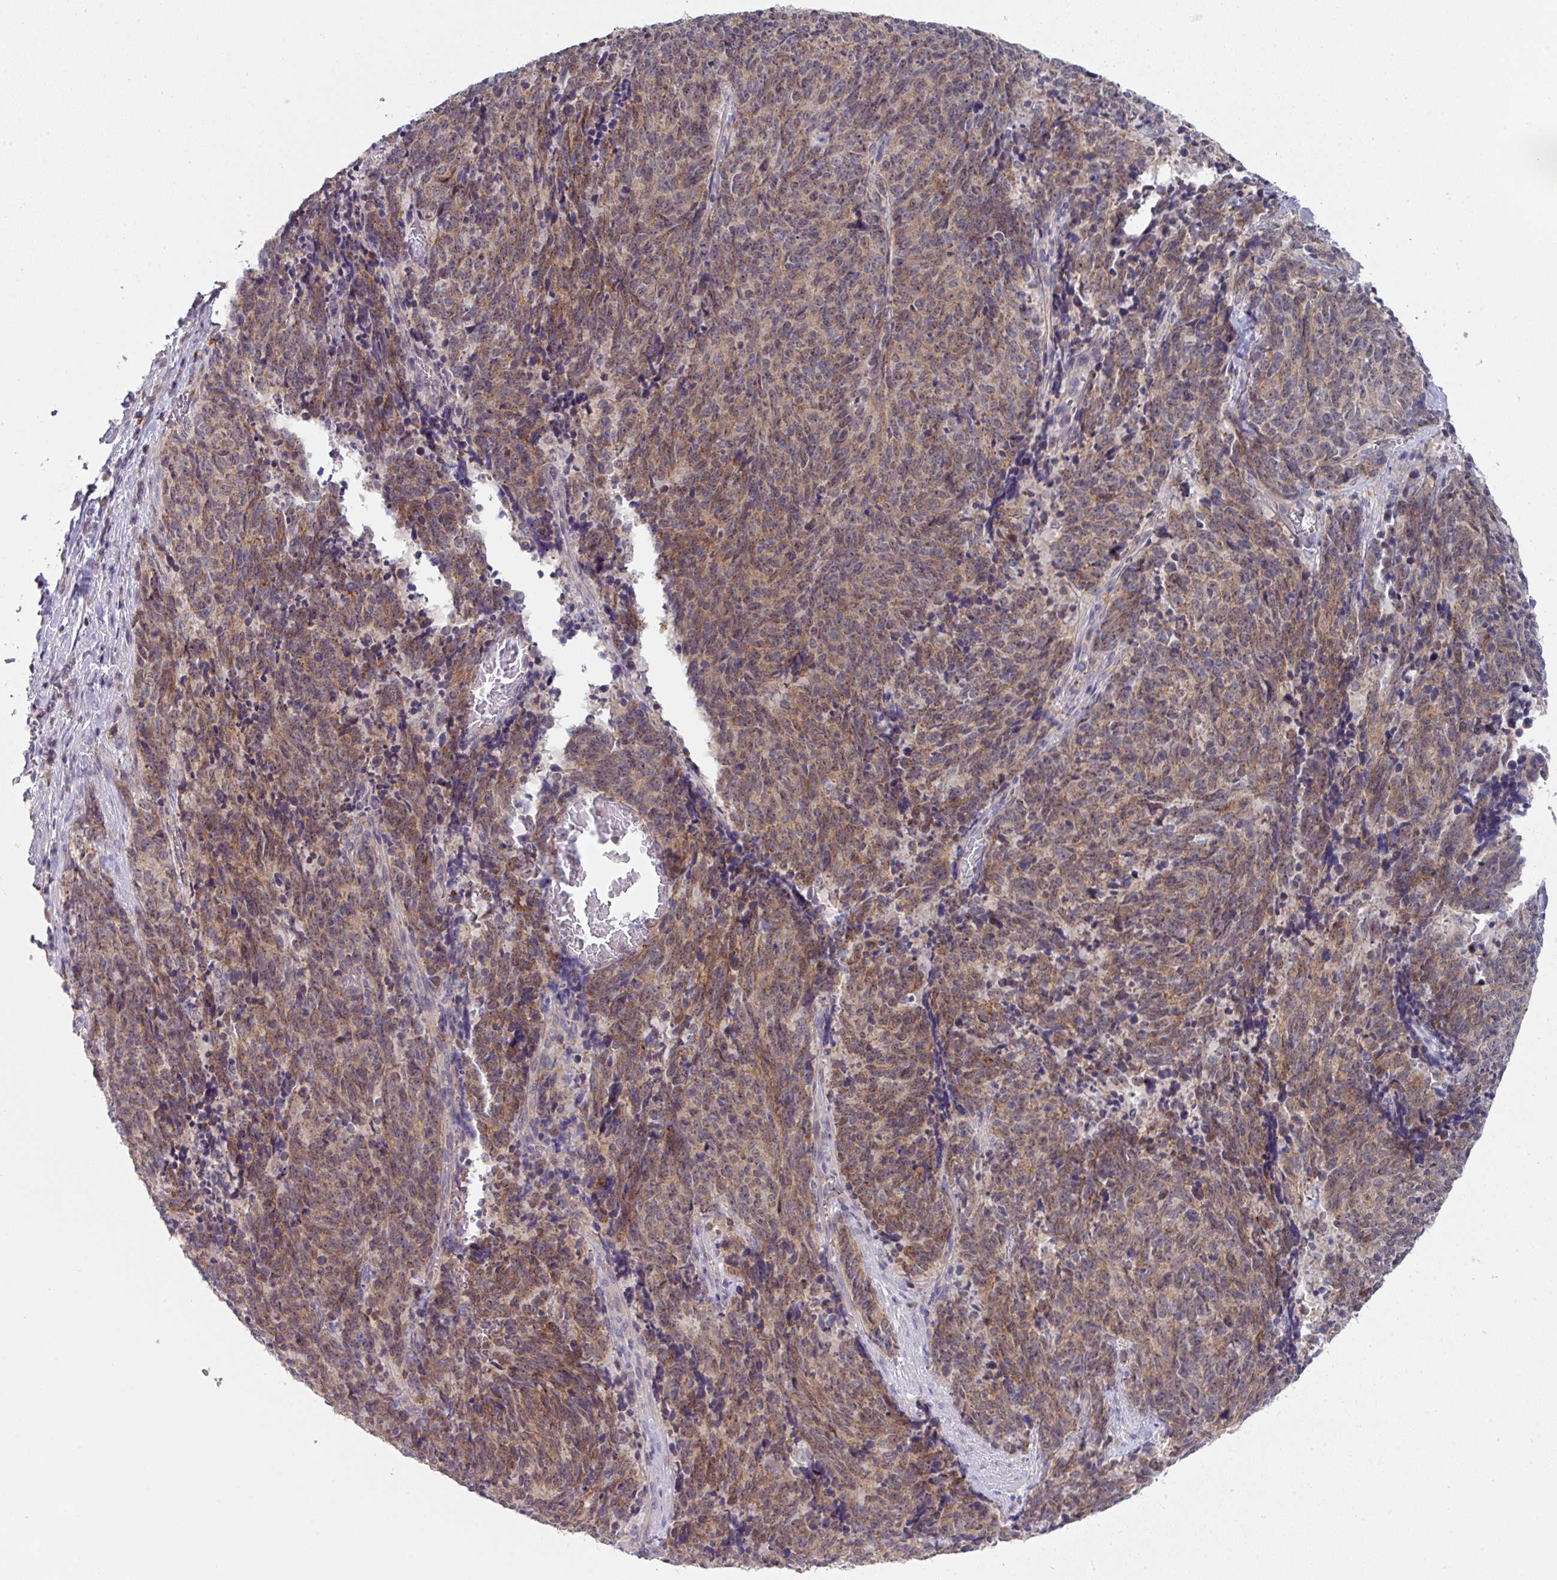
{"staining": {"intensity": "moderate", "quantity": ">75%", "location": "cytoplasmic/membranous"}, "tissue": "cervical cancer", "cell_type": "Tumor cells", "image_type": "cancer", "snomed": [{"axis": "morphology", "description": "Squamous cell carcinoma, NOS"}, {"axis": "topography", "description": "Cervix"}], "caption": "Squamous cell carcinoma (cervical) stained with IHC exhibits moderate cytoplasmic/membranous expression in about >75% of tumor cells.", "gene": "DCAF12L2", "patient": {"sex": "female", "age": 29}}